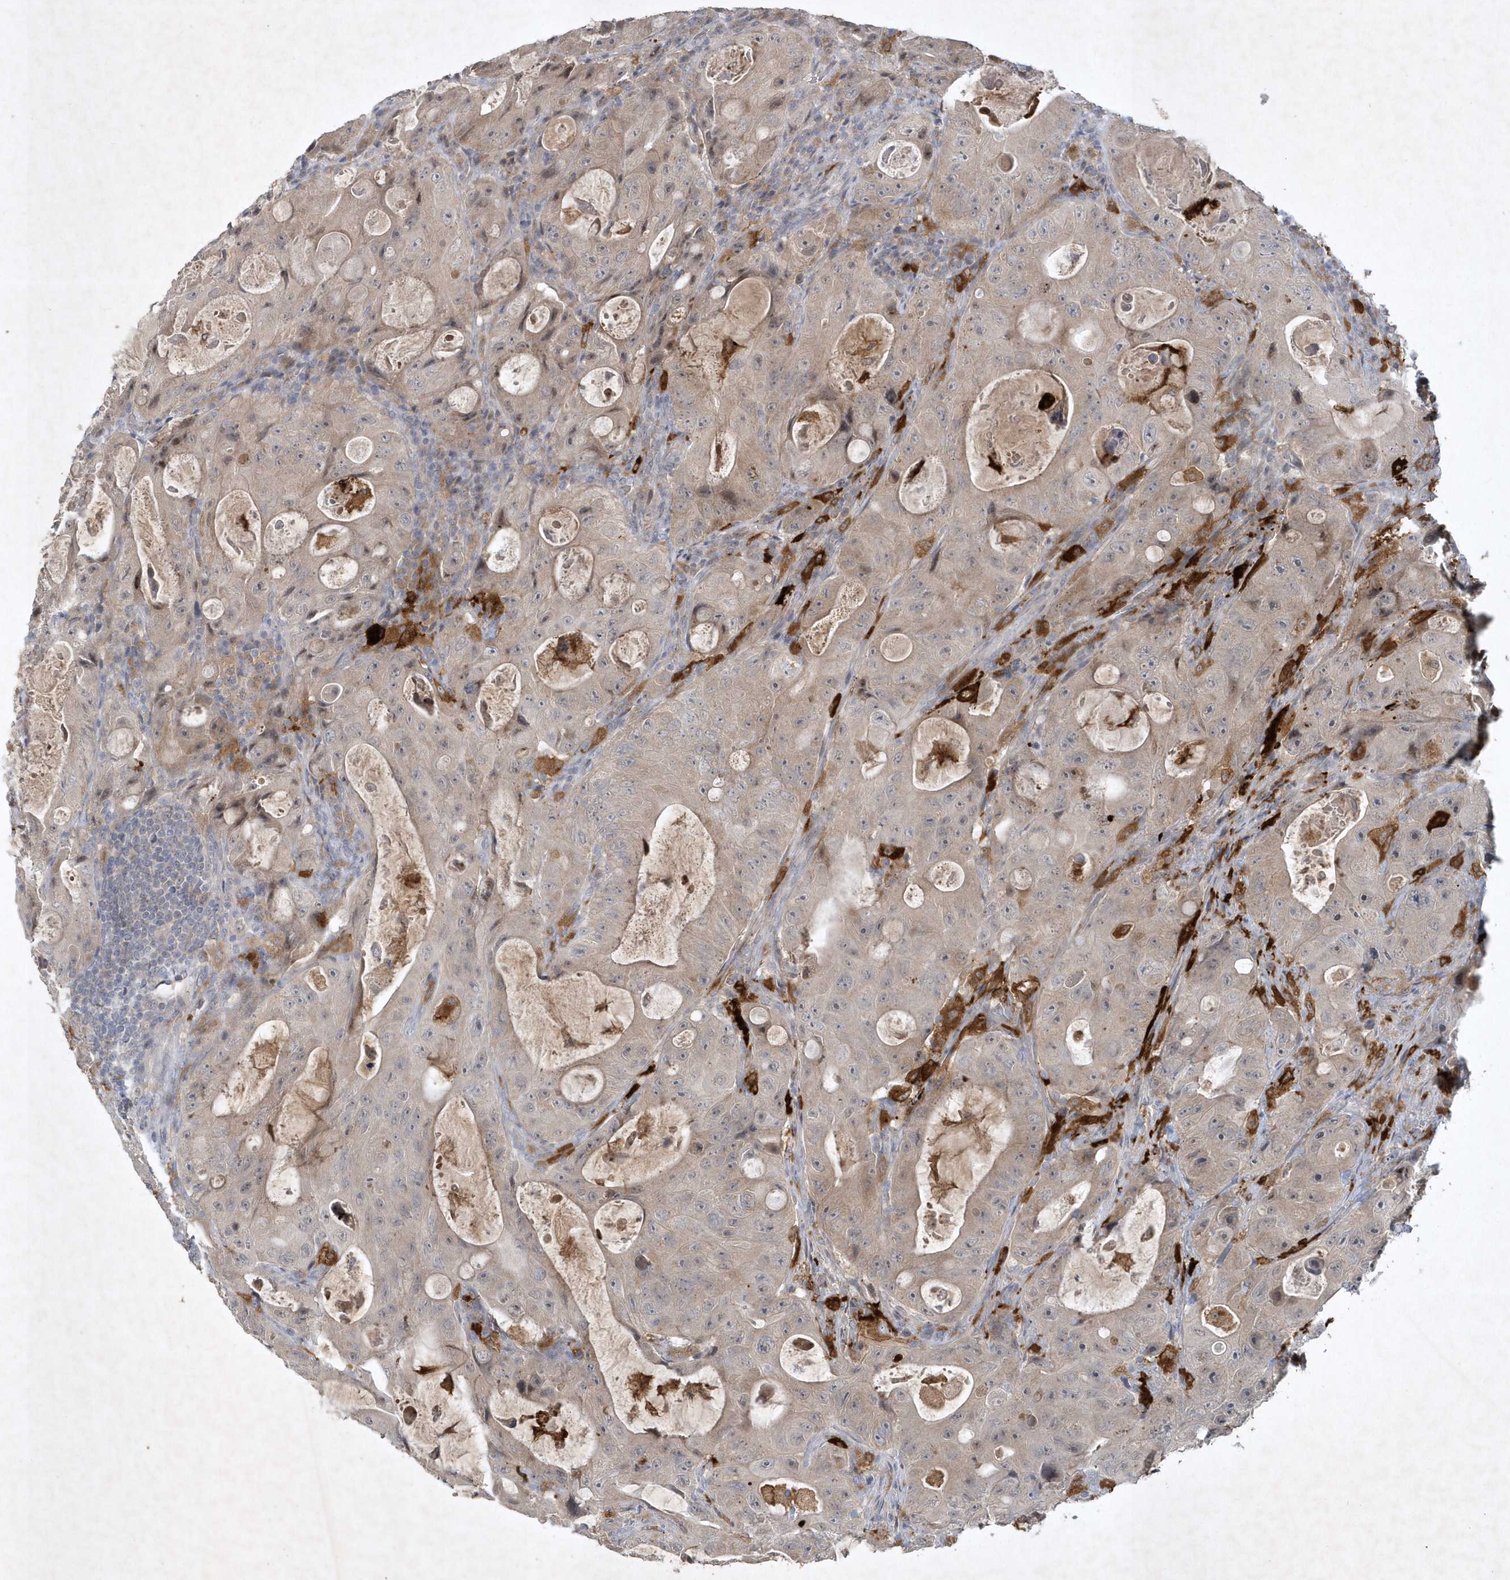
{"staining": {"intensity": "weak", "quantity": "<25%", "location": "cytoplasmic/membranous"}, "tissue": "colorectal cancer", "cell_type": "Tumor cells", "image_type": "cancer", "snomed": [{"axis": "morphology", "description": "Adenocarcinoma, NOS"}, {"axis": "topography", "description": "Colon"}], "caption": "Immunohistochemical staining of colorectal cancer shows no significant positivity in tumor cells.", "gene": "THG1L", "patient": {"sex": "female", "age": 46}}